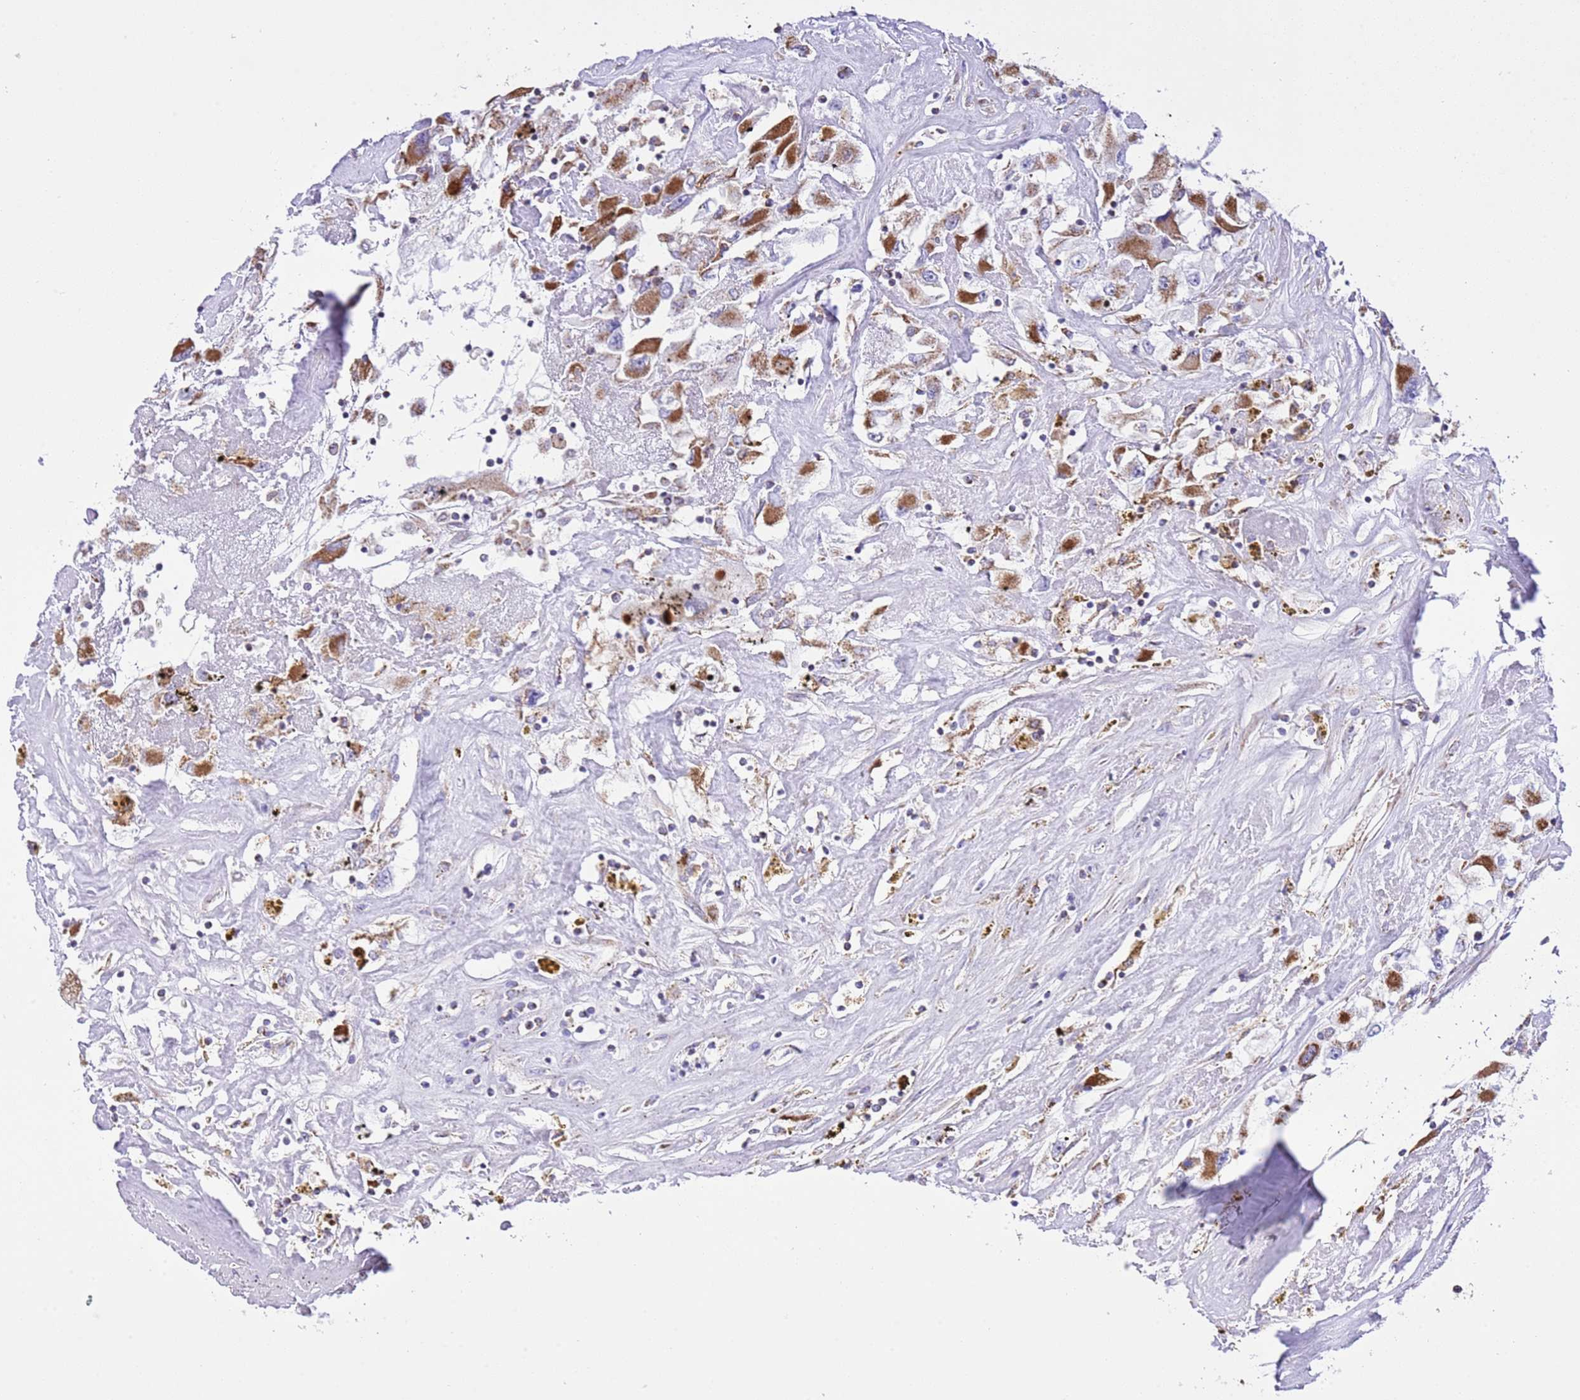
{"staining": {"intensity": "strong", "quantity": "25%-75%", "location": "cytoplasmic/membranous"}, "tissue": "renal cancer", "cell_type": "Tumor cells", "image_type": "cancer", "snomed": [{"axis": "morphology", "description": "Adenocarcinoma, NOS"}, {"axis": "topography", "description": "Kidney"}], "caption": "Protein staining of renal cancer tissue reveals strong cytoplasmic/membranous staining in about 25%-75% of tumor cells.", "gene": "TEKTIP1", "patient": {"sex": "female", "age": 52}}